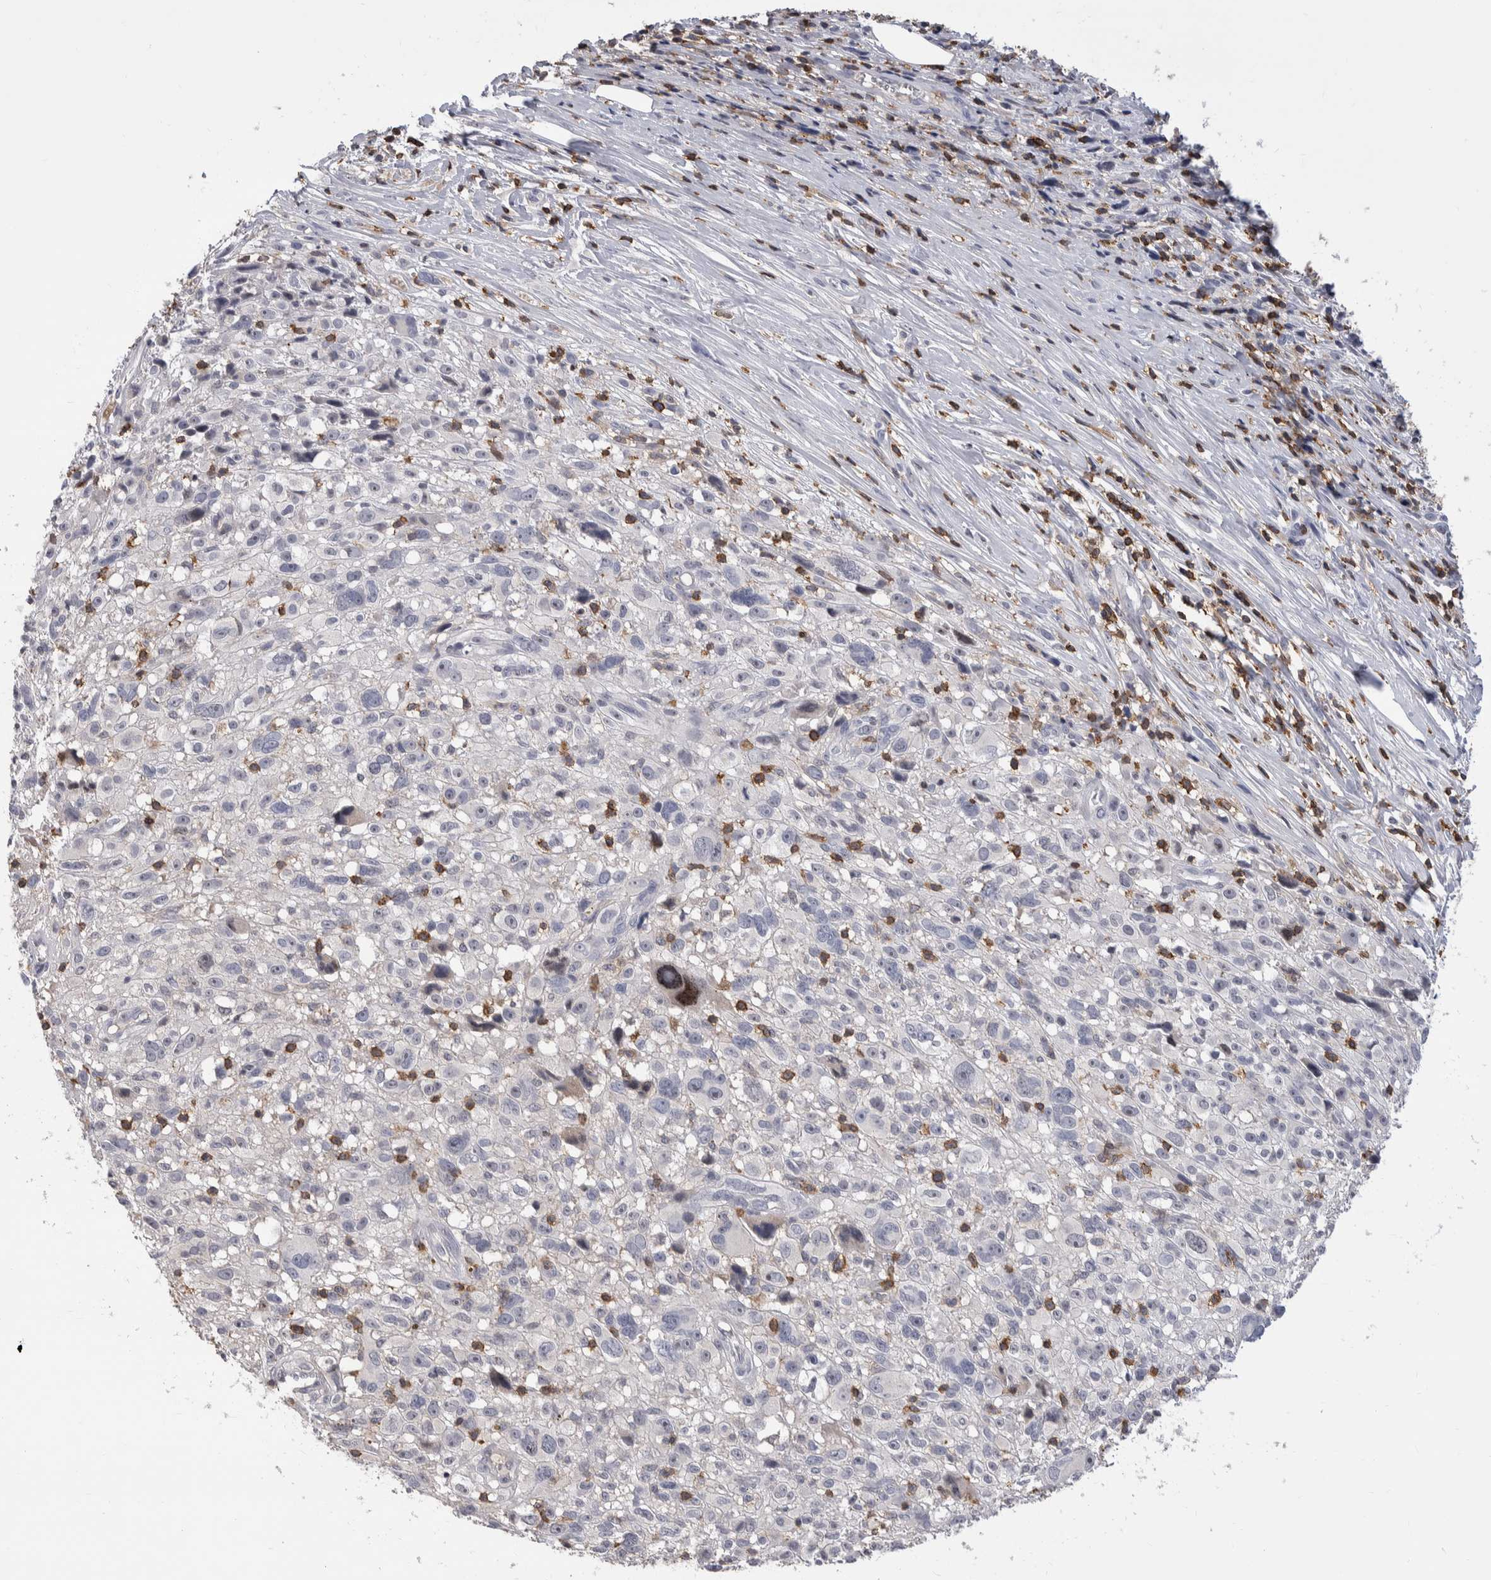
{"staining": {"intensity": "negative", "quantity": "none", "location": "none"}, "tissue": "melanoma", "cell_type": "Tumor cells", "image_type": "cancer", "snomed": [{"axis": "morphology", "description": "Malignant melanoma, NOS"}, {"axis": "topography", "description": "Skin"}], "caption": "IHC of human melanoma exhibits no expression in tumor cells.", "gene": "CEP295NL", "patient": {"sex": "female", "age": 55}}